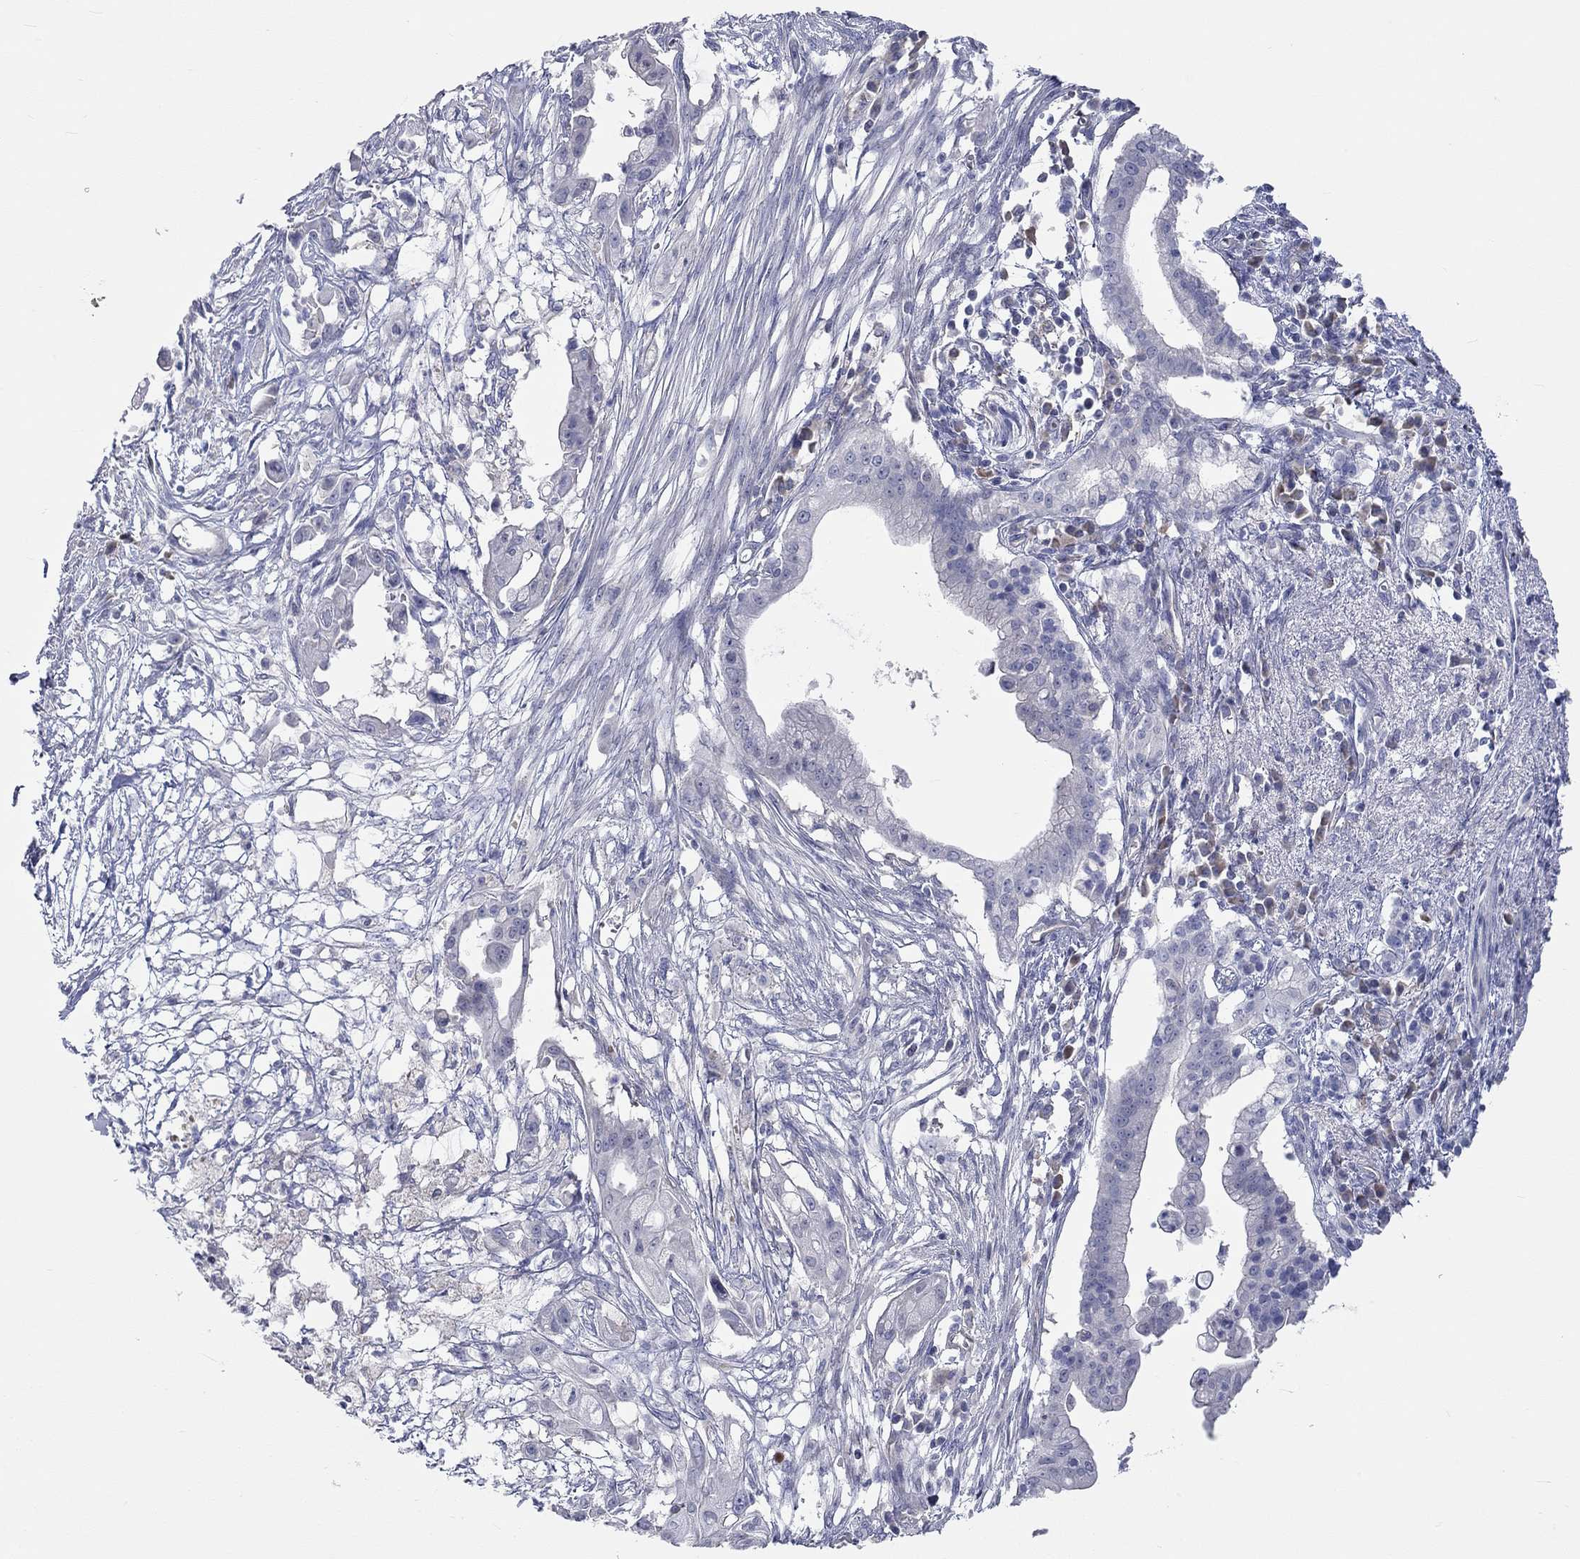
{"staining": {"intensity": "negative", "quantity": "none", "location": "none"}, "tissue": "pancreatic cancer", "cell_type": "Tumor cells", "image_type": "cancer", "snomed": [{"axis": "morphology", "description": "Normal tissue, NOS"}, {"axis": "morphology", "description": "Adenocarcinoma, NOS"}, {"axis": "topography", "description": "Pancreas"}], "caption": "Immunohistochemical staining of pancreatic cancer demonstrates no significant expression in tumor cells. Nuclei are stained in blue.", "gene": "PCDHGA10", "patient": {"sex": "female", "age": 58}}